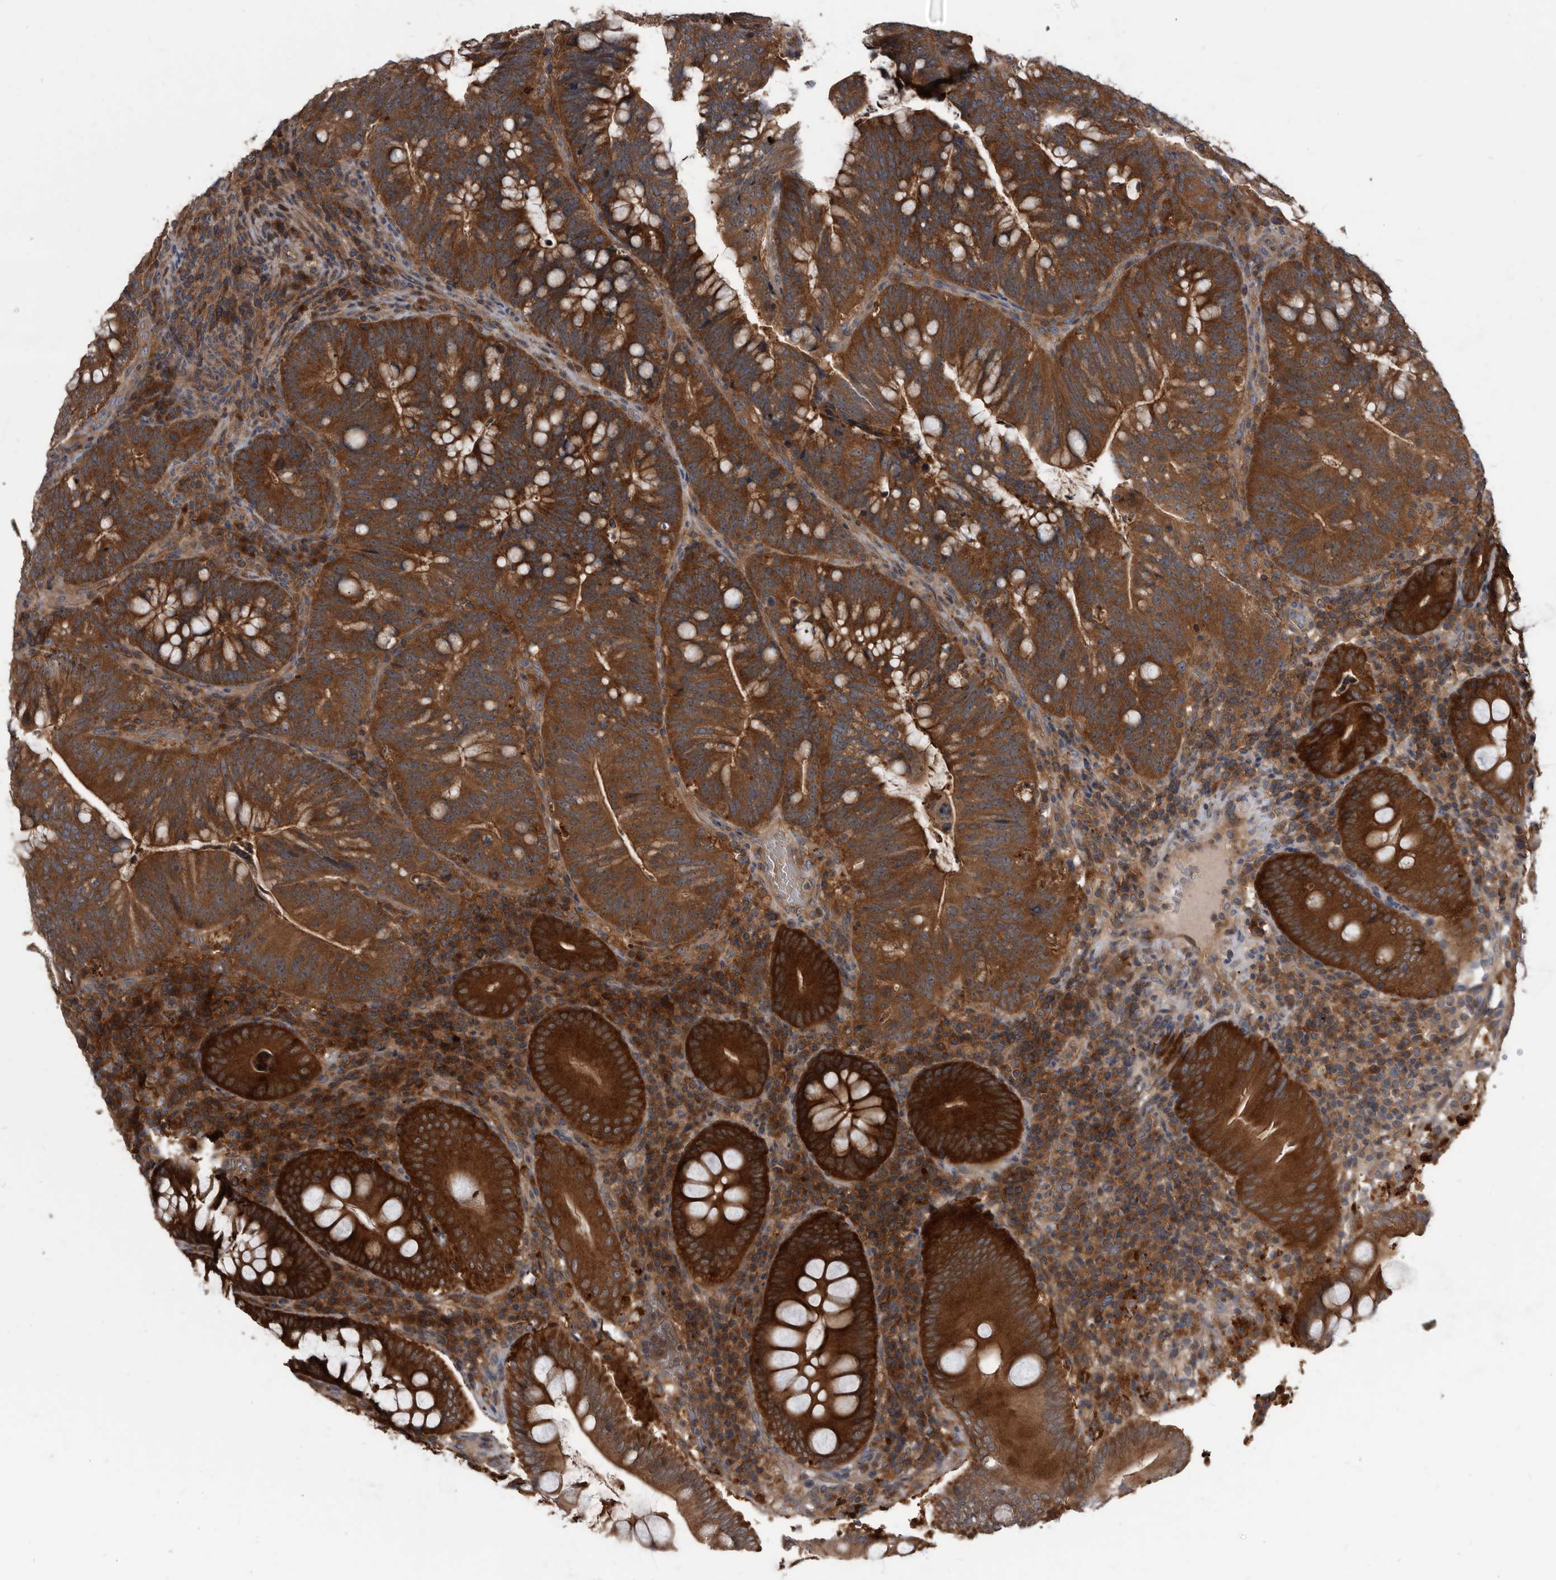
{"staining": {"intensity": "strong", "quantity": ">75%", "location": "cytoplasmic/membranous"}, "tissue": "colorectal cancer", "cell_type": "Tumor cells", "image_type": "cancer", "snomed": [{"axis": "morphology", "description": "Adenocarcinoma, NOS"}, {"axis": "topography", "description": "Colon"}], "caption": "This image displays immunohistochemistry (IHC) staining of human colorectal adenocarcinoma, with high strong cytoplasmic/membranous staining in about >75% of tumor cells.", "gene": "APEH", "patient": {"sex": "female", "age": 66}}